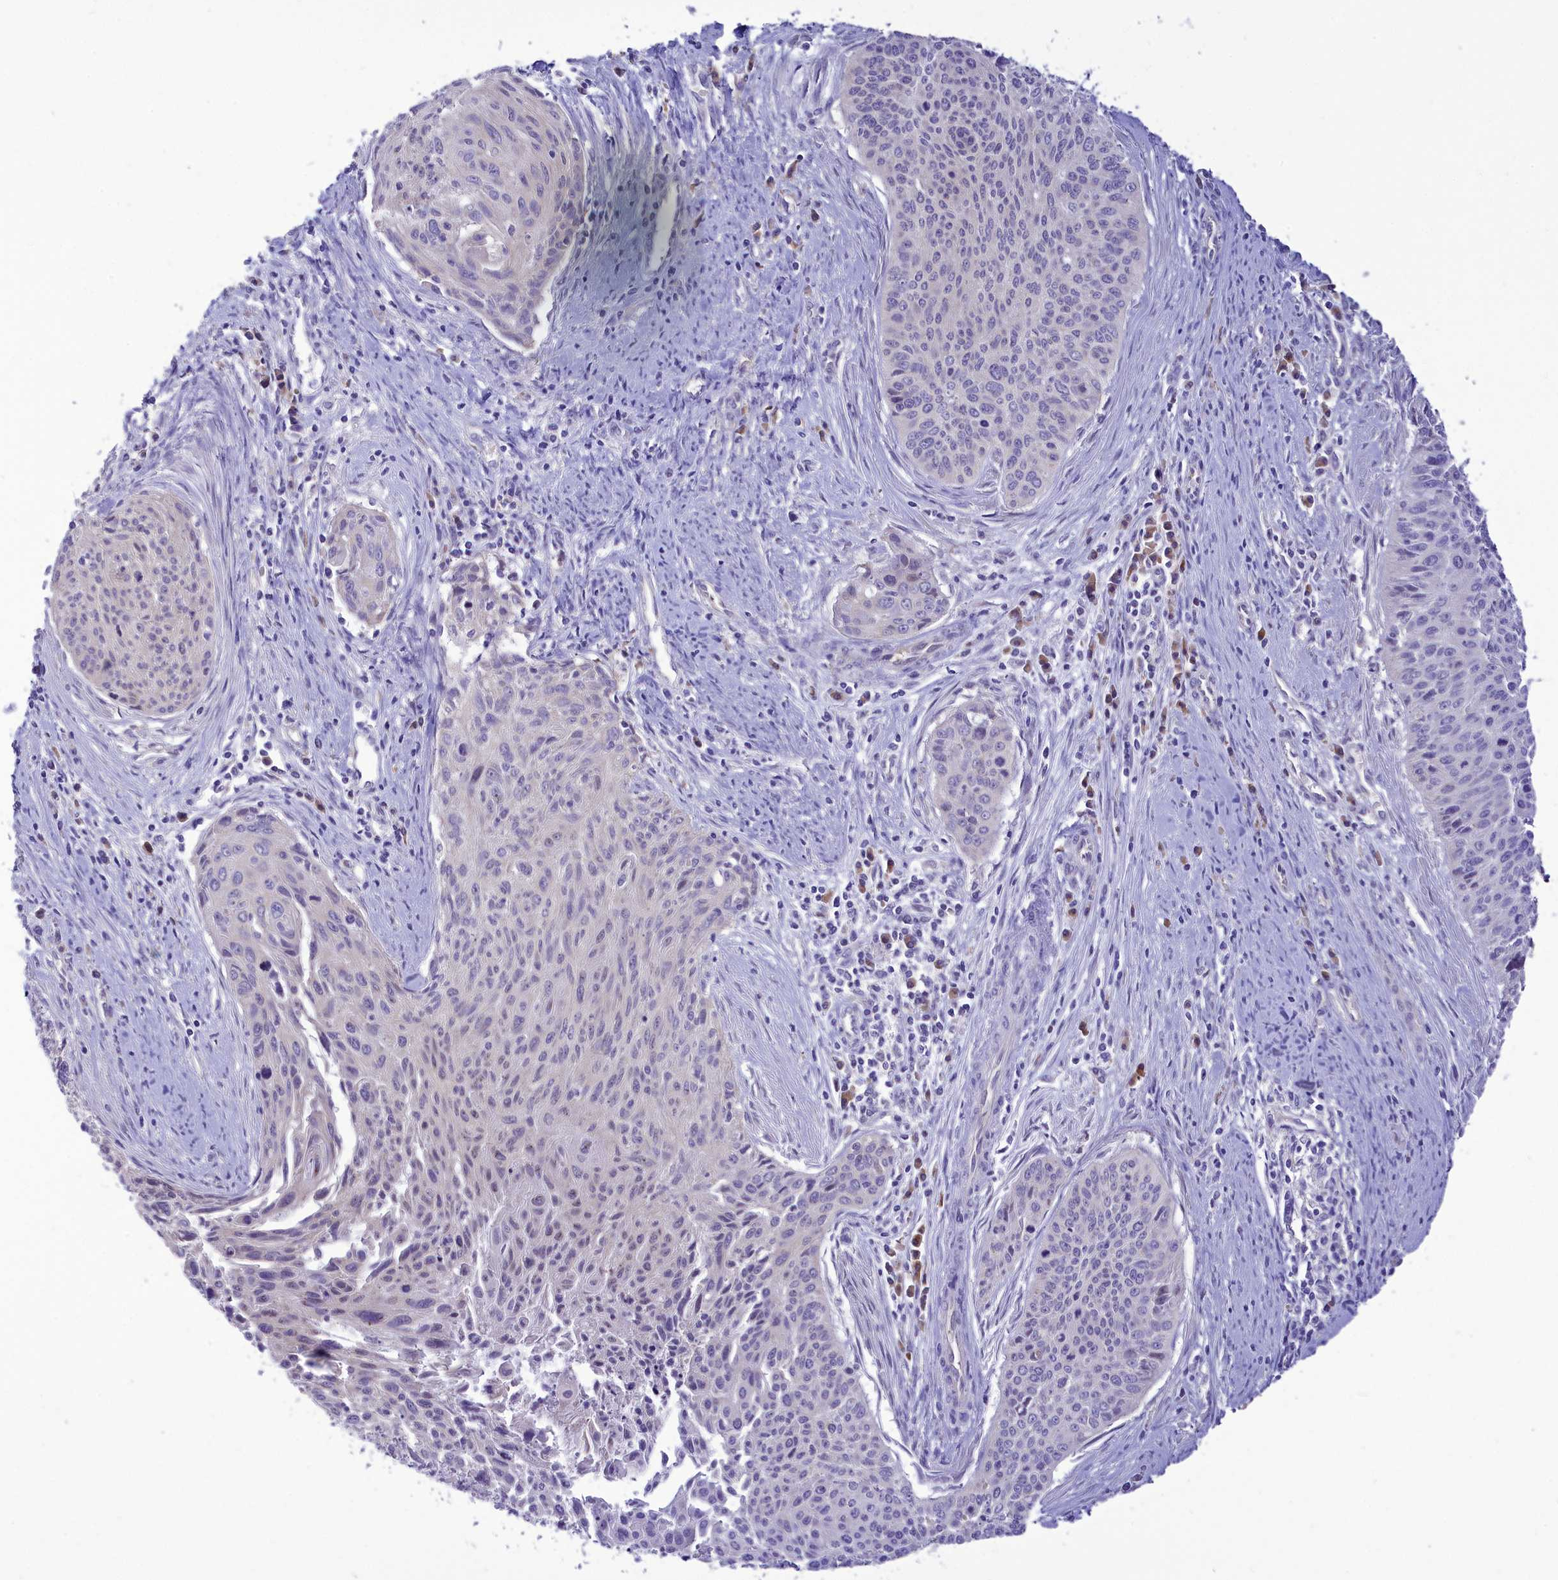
{"staining": {"intensity": "negative", "quantity": "none", "location": "none"}, "tissue": "cervical cancer", "cell_type": "Tumor cells", "image_type": "cancer", "snomed": [{"axis": "morphology", "description": "Squamous cell carcinoma, NOS"}, {"axis": "topography", "description": "Cervix"}], "caption": "Tumor cells are negative for protein expression in human cervical cancer (squamous cell carcinoma).", "gene": "DCAF16", "patient": {"sex": "female", "age": 55}}